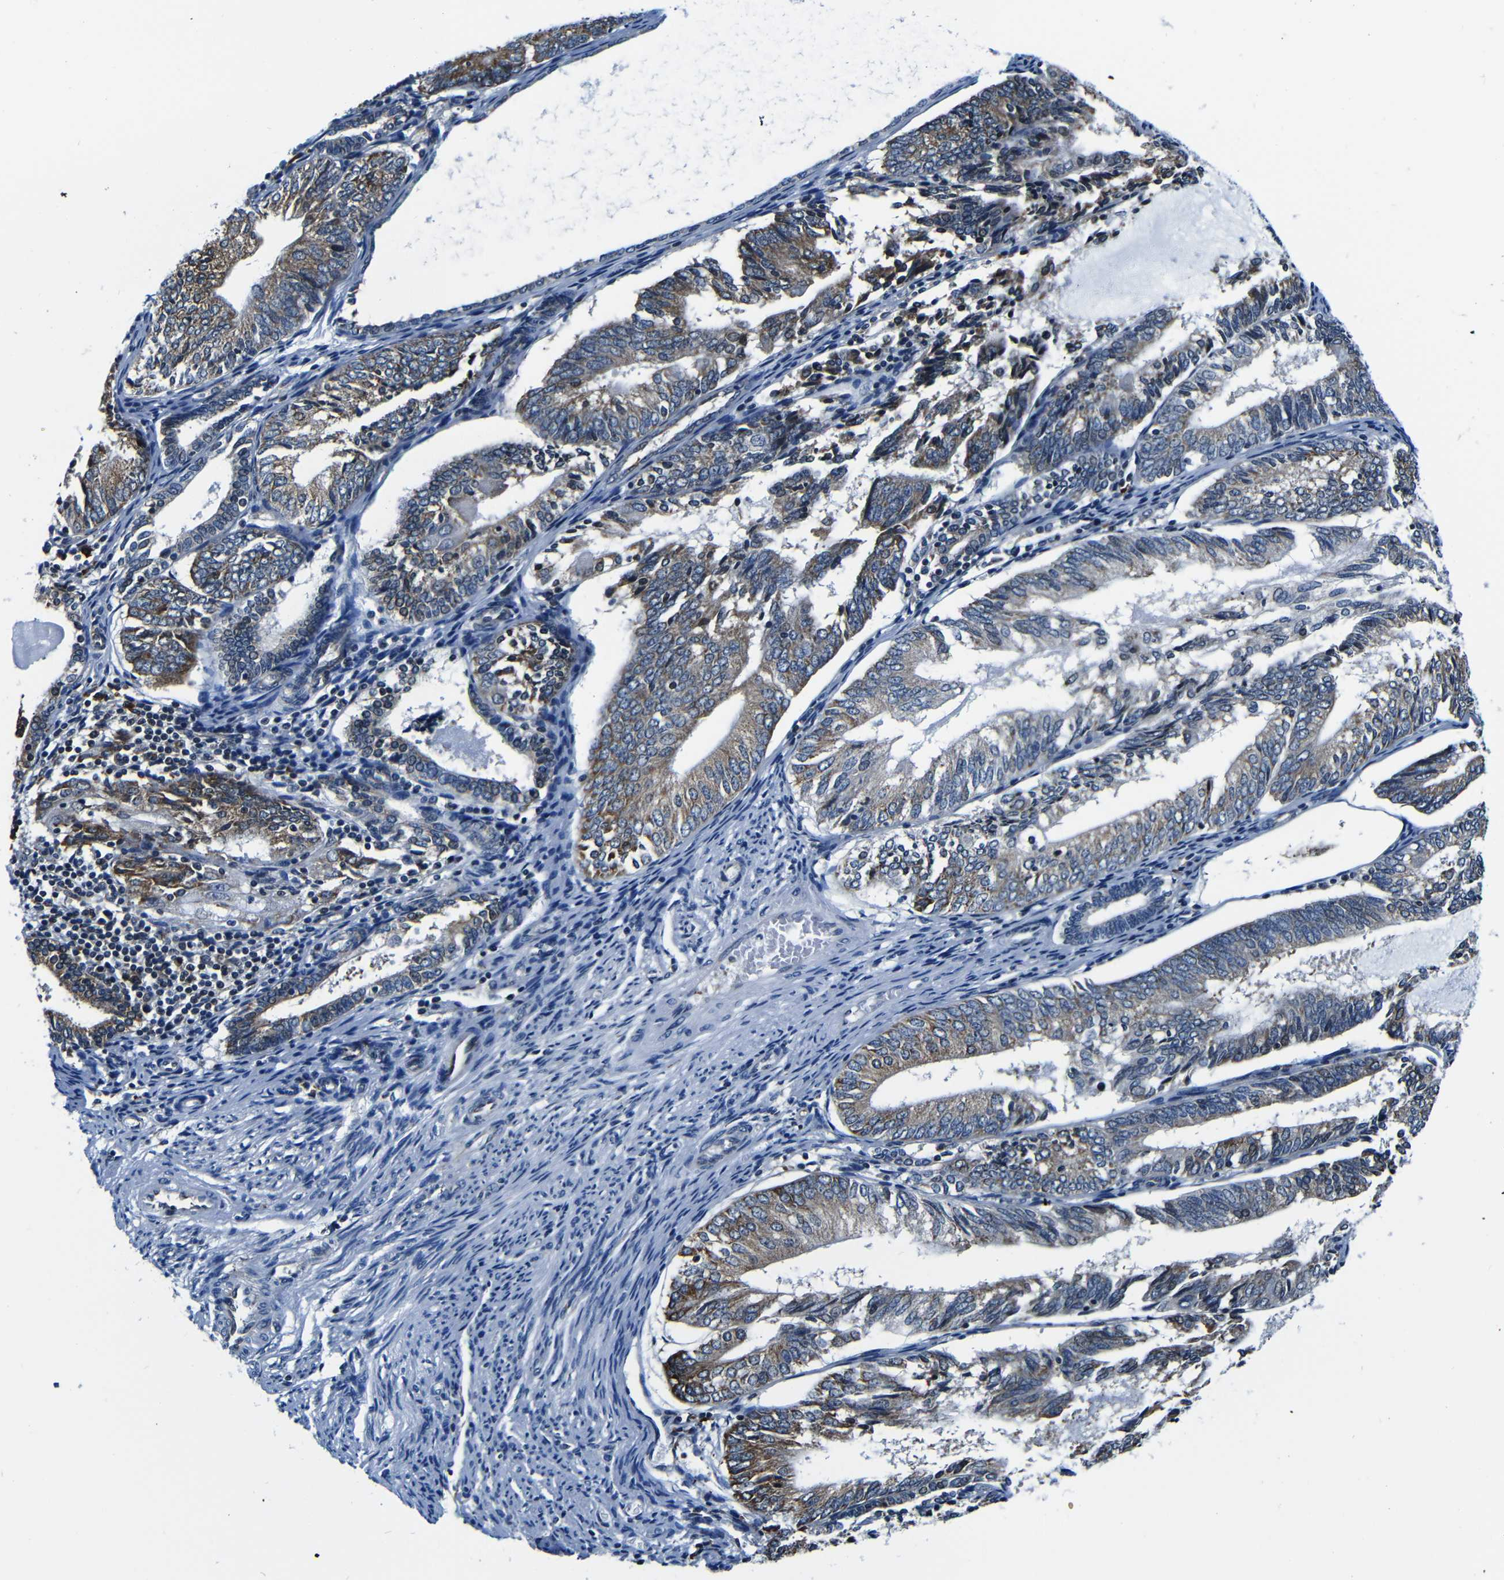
{"staining": {"intensity": "moderate", "quantity": ">75%", "location": "cytoplasmic/membranous"}, "tissue": "endometrial cancer", "cell_type": "Tumor cells", "image_type": "cancer", "snomed": [{"axis": "morphology", "description": "Adenocarcinoma, NOS"}, {"axis": "topography", "description": "Endometrium"}], "caption": "This image reveals immunohistochemistry (IHC) staining of human endometrial cancer (adenocarcinoma), with medium moderate cytoplasmic/membranous staining in about >75% of tumor cells.", "gene": "NCBP3", "patient": {"sex": "female", "age": 81}}